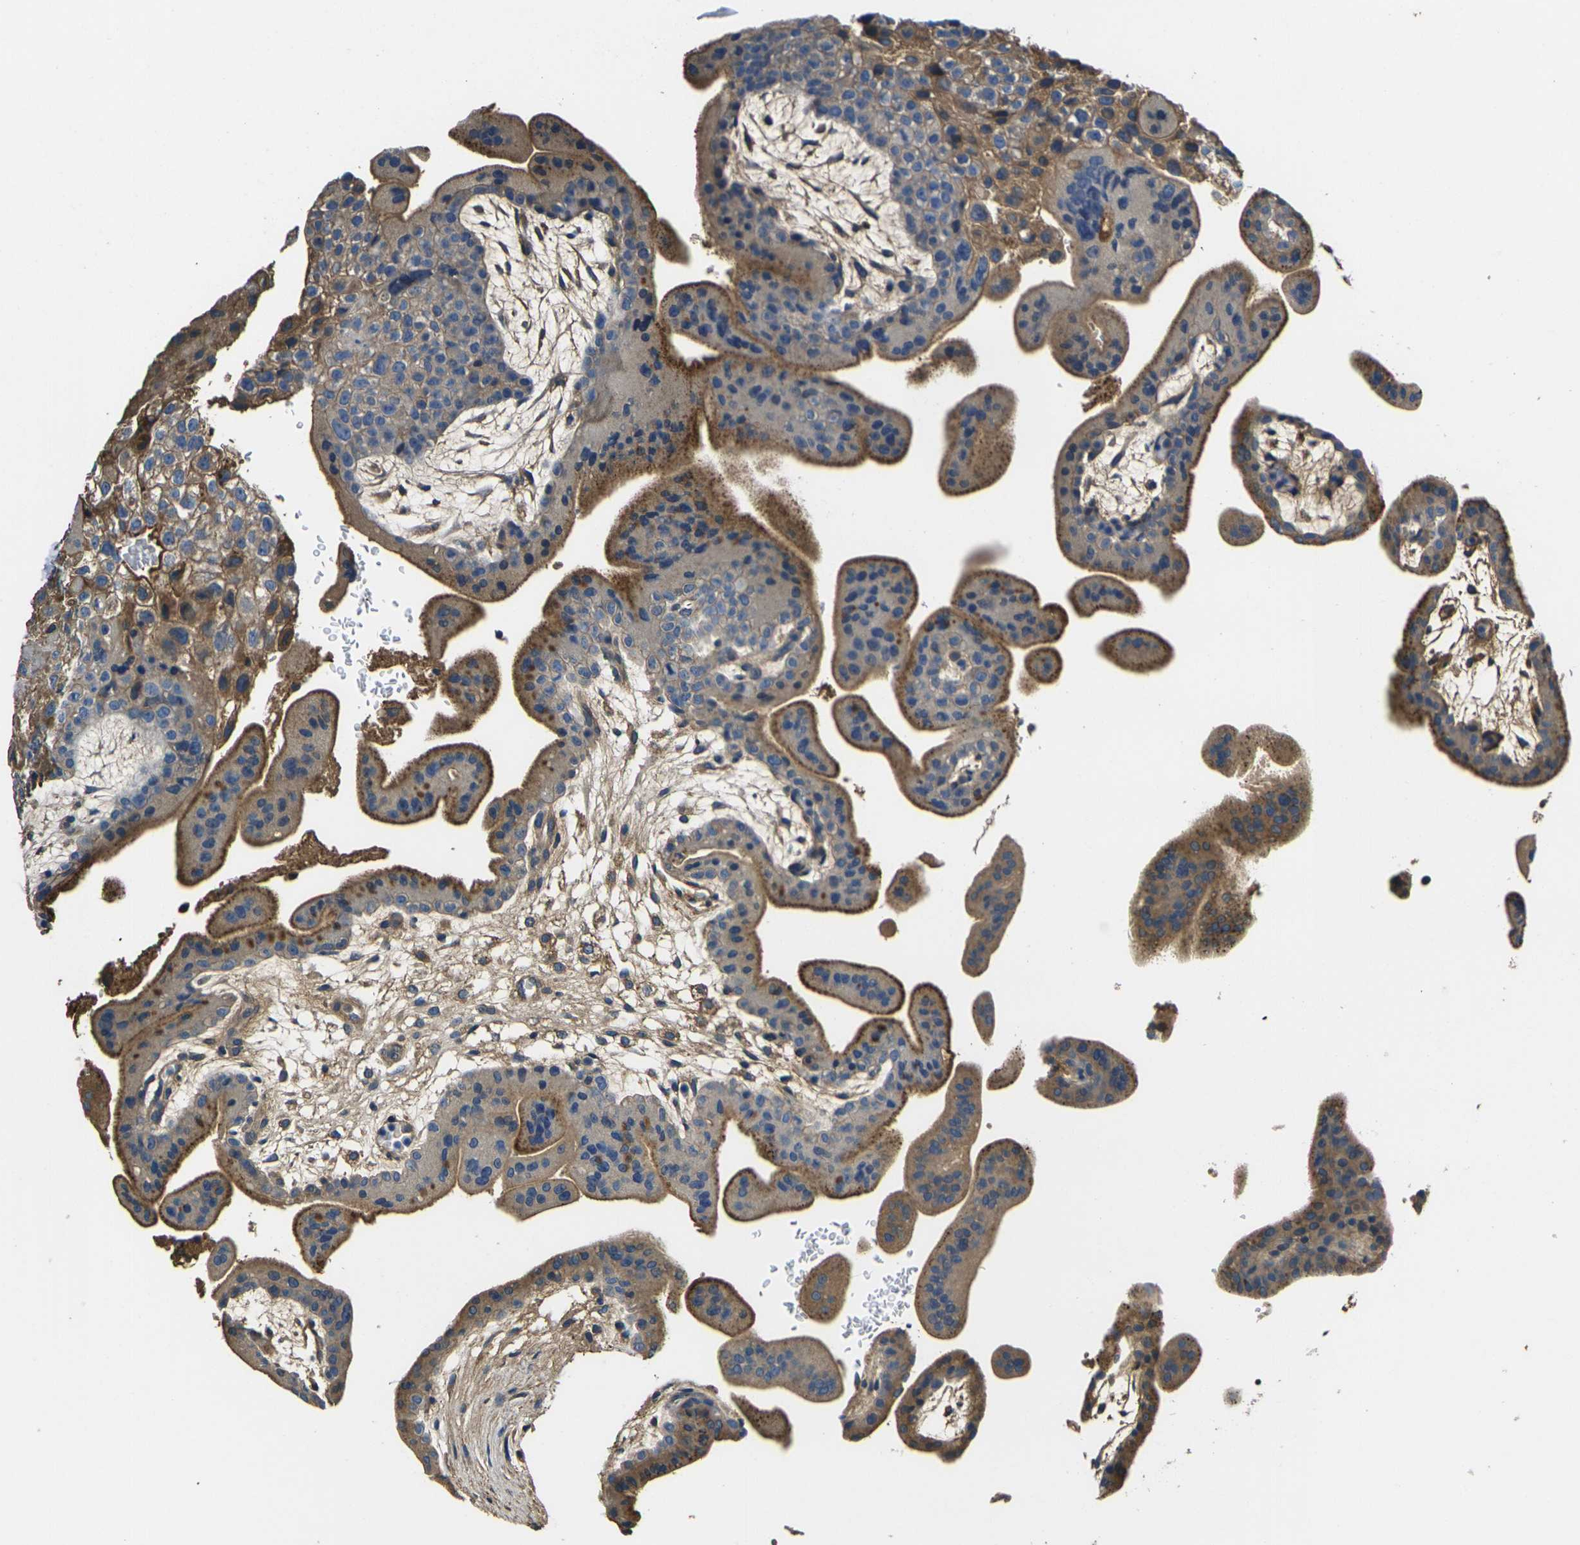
{"staining": {"intensity": "moderate", "quantity": ">75%", "location": "cytoplasmic/membranous"}, "tissue": "placenta", "cell_type": "Trophoblastic cells", "image_type": "normal", "snomed": [{"axis": "morphology", "description": "Normal tissue, NOS"}, {"axis": "topography", "description": "Placenta"}], "caption": "Moderate cytoplasmic/membranous staining is appreciated in approximately >75% of trophoblastic cells in unremarkable placenta. (DAB = brown stain, brightfield microscopy at high magnification).", "gene": "HSPG2", "patient": {"sex": "female", "age": 35}}